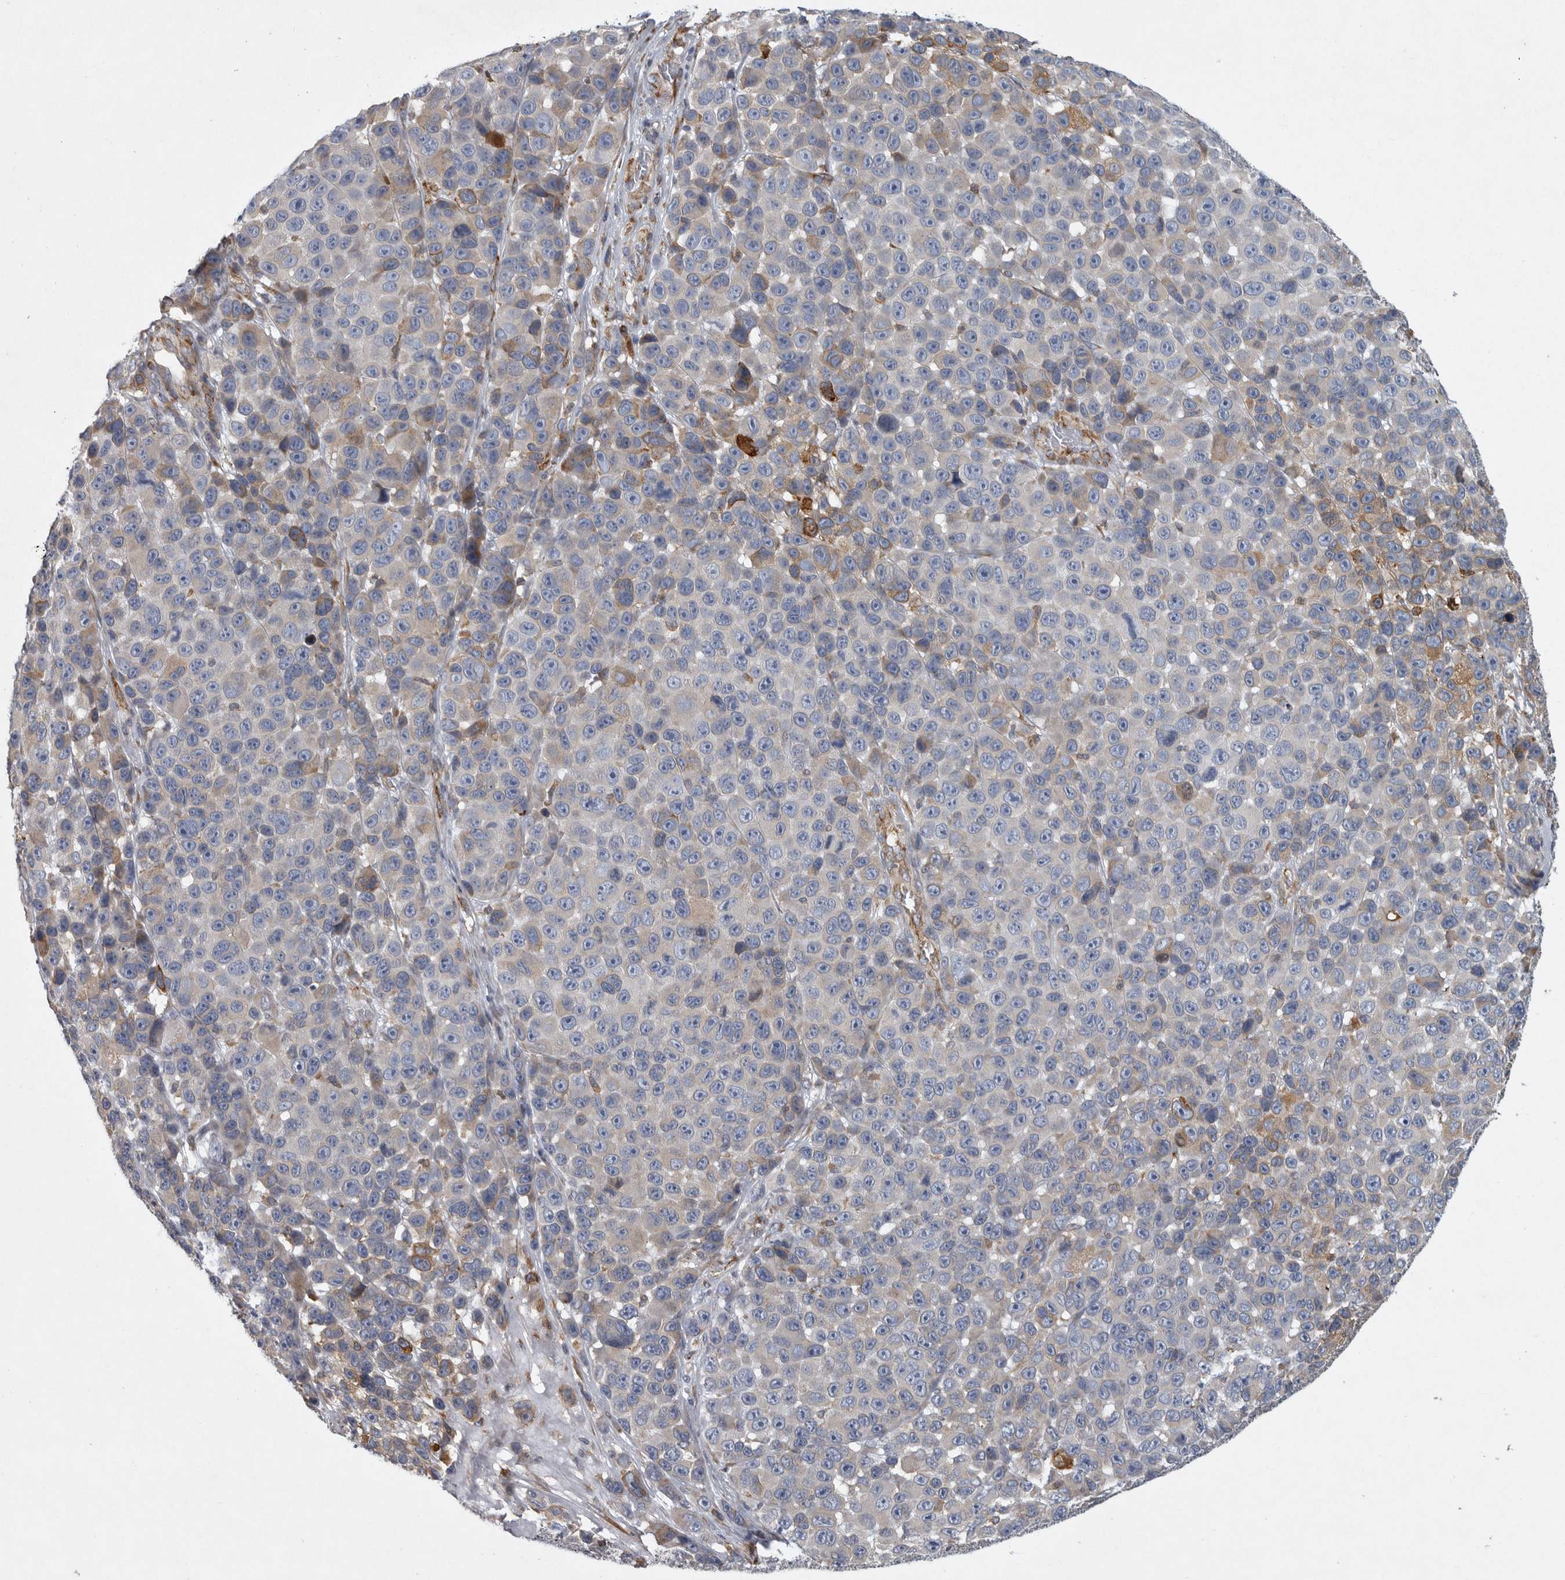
{"staining": {"intensity": "weak", "quantity": "25%-75%", "location": "cytoplasmic/membranous"}, "tissue": "melanoma", "cell_type": "Tumor cells", "image_type": "cancer", "snomed": [{"axis": "morphology", "description": "Malignant melanoma, NOS"}, {"axis": "topography", "description": "Skin"}], "caption": "A high-resolution photomicrograph shows immunohistochemistry staining of malignant melanoma, which demonstrates weak cytoplasmic/membranous positivity in approximately 25%-75% of tumor cells. (brown staining indicates protein expression, while blue staining denotes nuclei).", "gene": "MINPP1", "patient": {"sex": "male", "age": 53}}